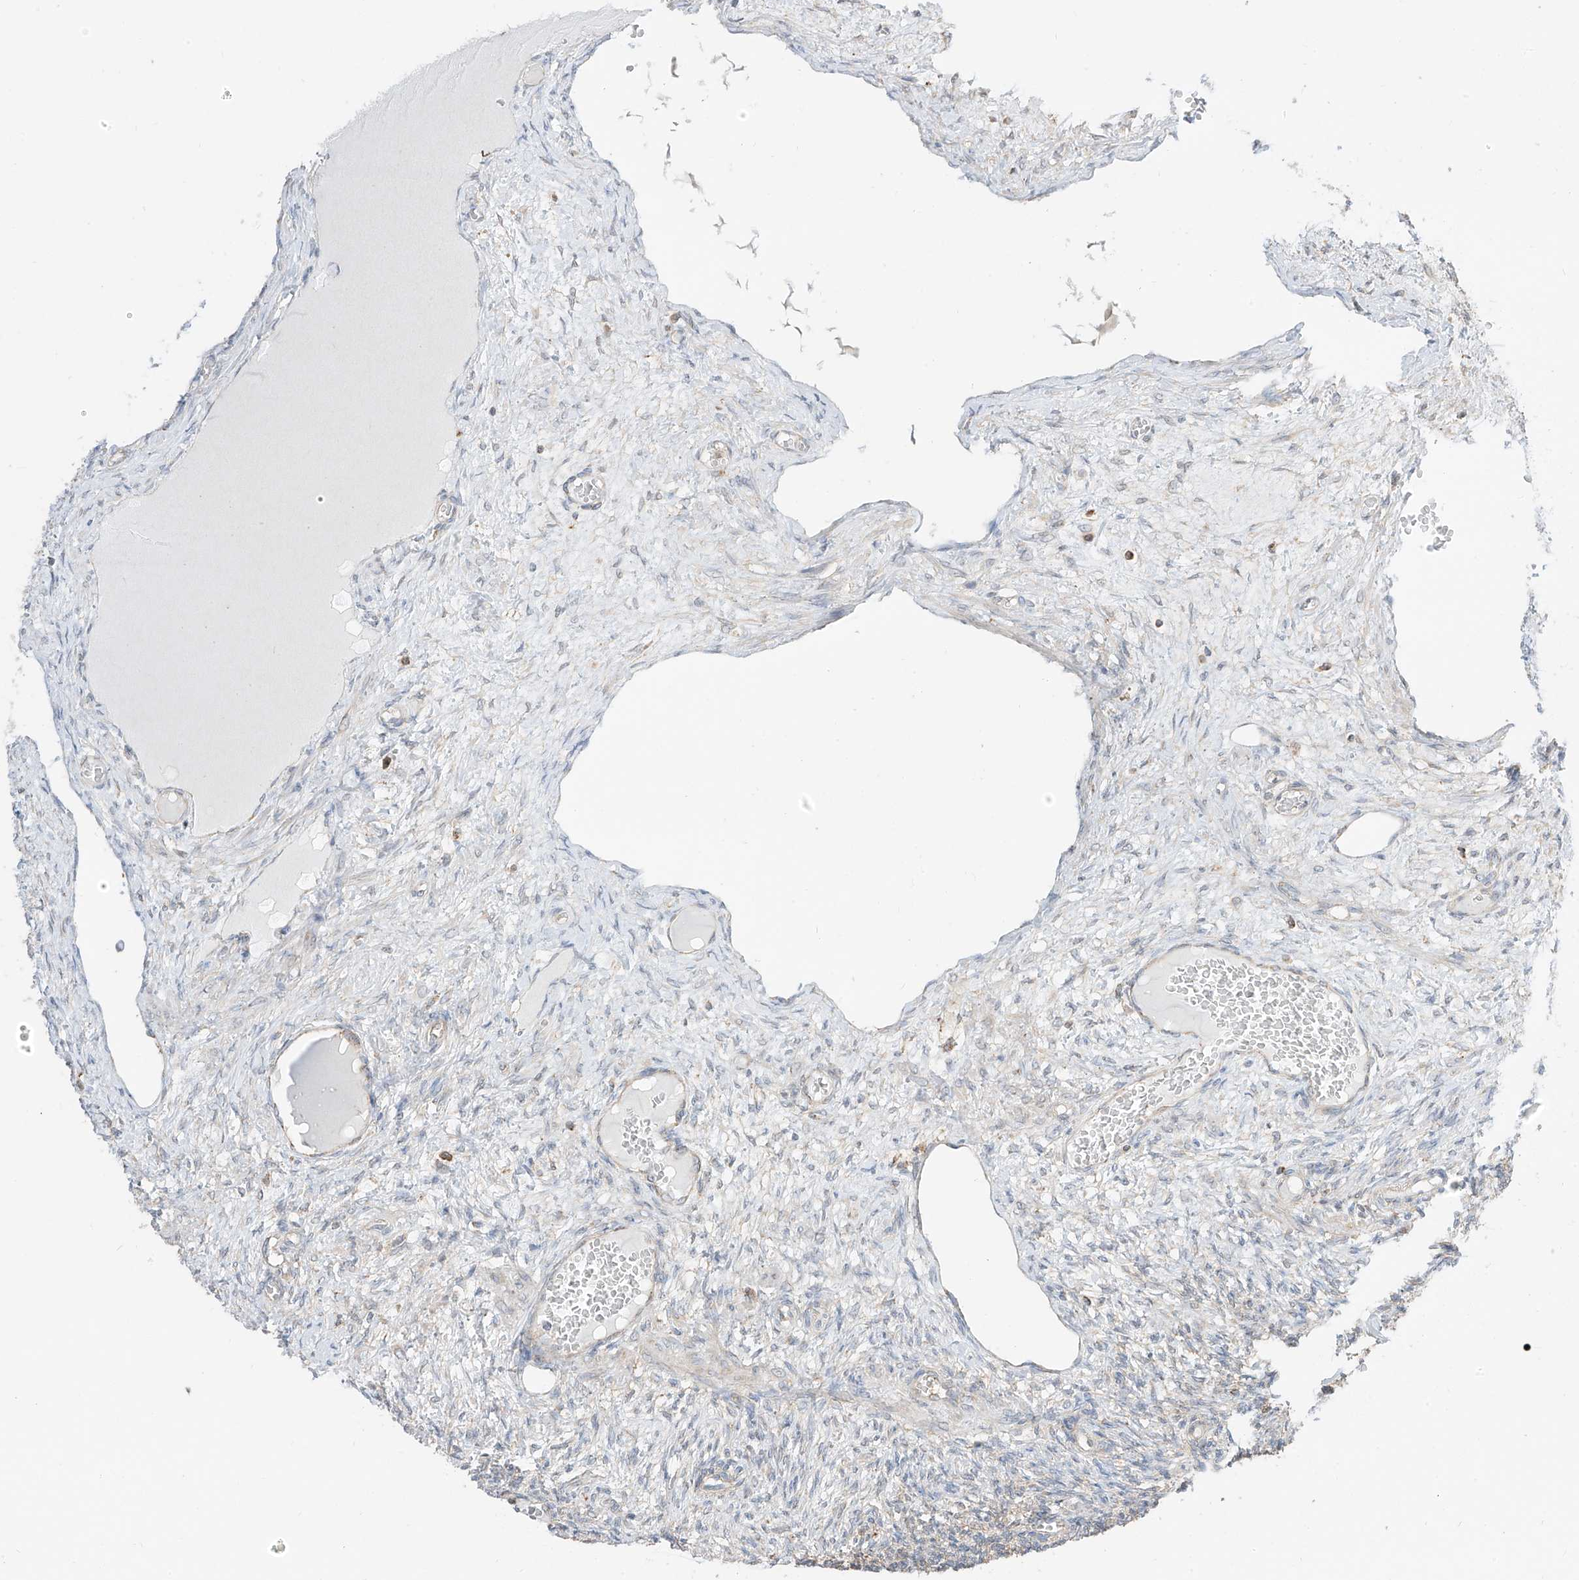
{"staining": {"intensity": "negative", "quantity": "none", "location": "none"}, "tissue": "ovary", "cell_type": "Ovarian stroma cells", "image_type": "normal", "snomed": [{"axis": "morphology", "description": "Normal tissue, NOS"}, {"axis": "topography", "description": "Ovary"}], "caption": "Immunohistochemistry (IHC) photomicrograph of unremarkable human ovary stained for a protein (brown), which shows no staining in ovarian stroma cells. Brightfield microscopy of IHC stained with DAB (3,3'-diaminobenzidine) (brown) and hematoxylin (blue), captured at high magnification.", "gene": "ETHE1", "patient": {"sex": "female", "age": 27}}